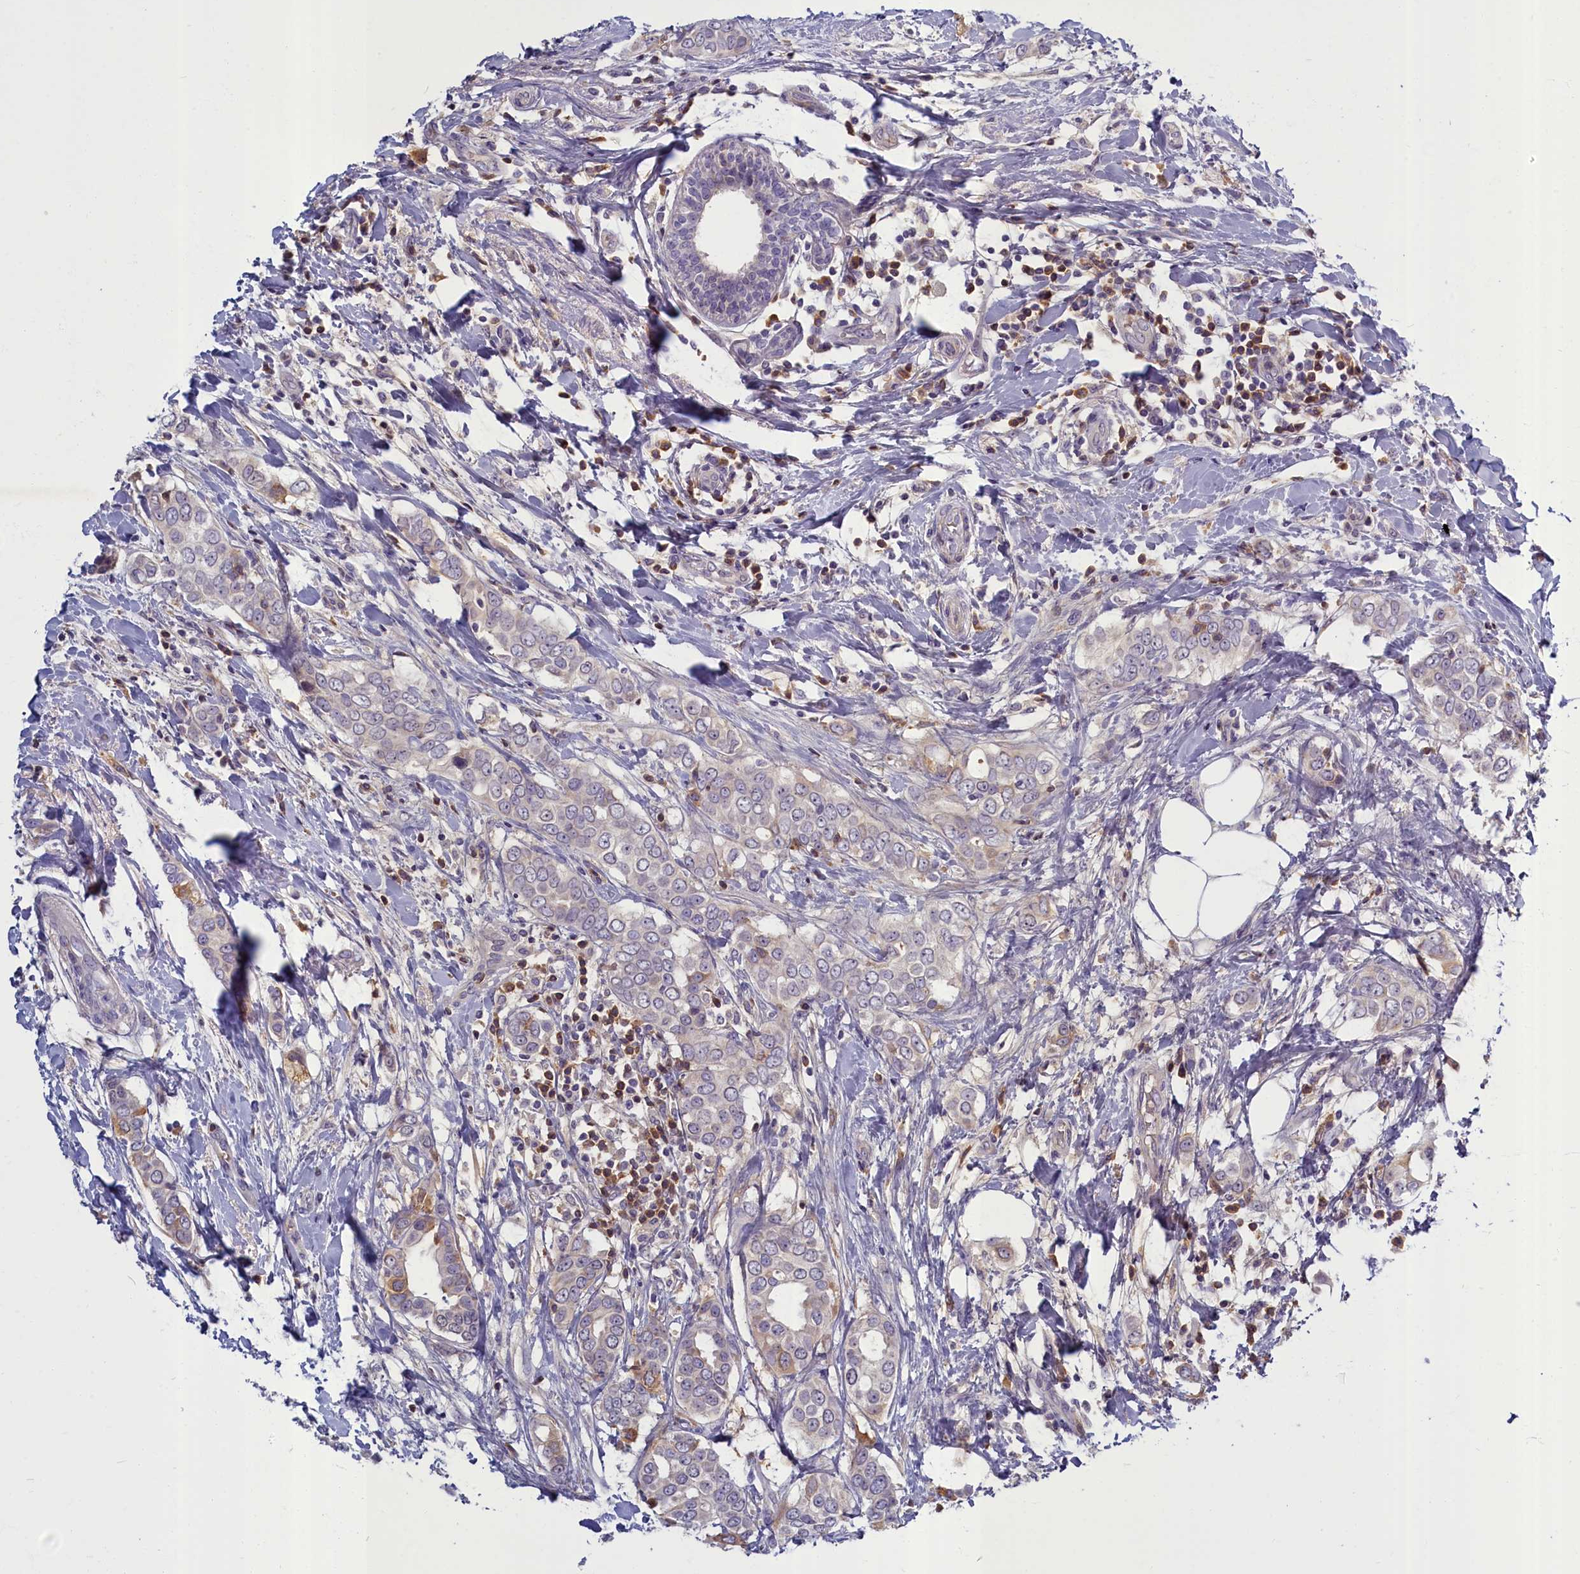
{"staining": {"intensity": "weak", "quantity": "<25%", "location": "cytoplasmic/membranous"}, "tissue": "breast cancer", "cell_type": "Tumor cells", "image_type": "cancer", "snomed": [{"axis": "morphology", "description": "Lobular carcinoma"}, {"axis": "topography", "description": "Breast"}], "caption": "Breast cancer (lobular carcinoma) was stained to show a protein in brown. There is no significant positivity in tumor cells.", "gene": "SV2C", "patient": {"sex": "female", "age": 51}}